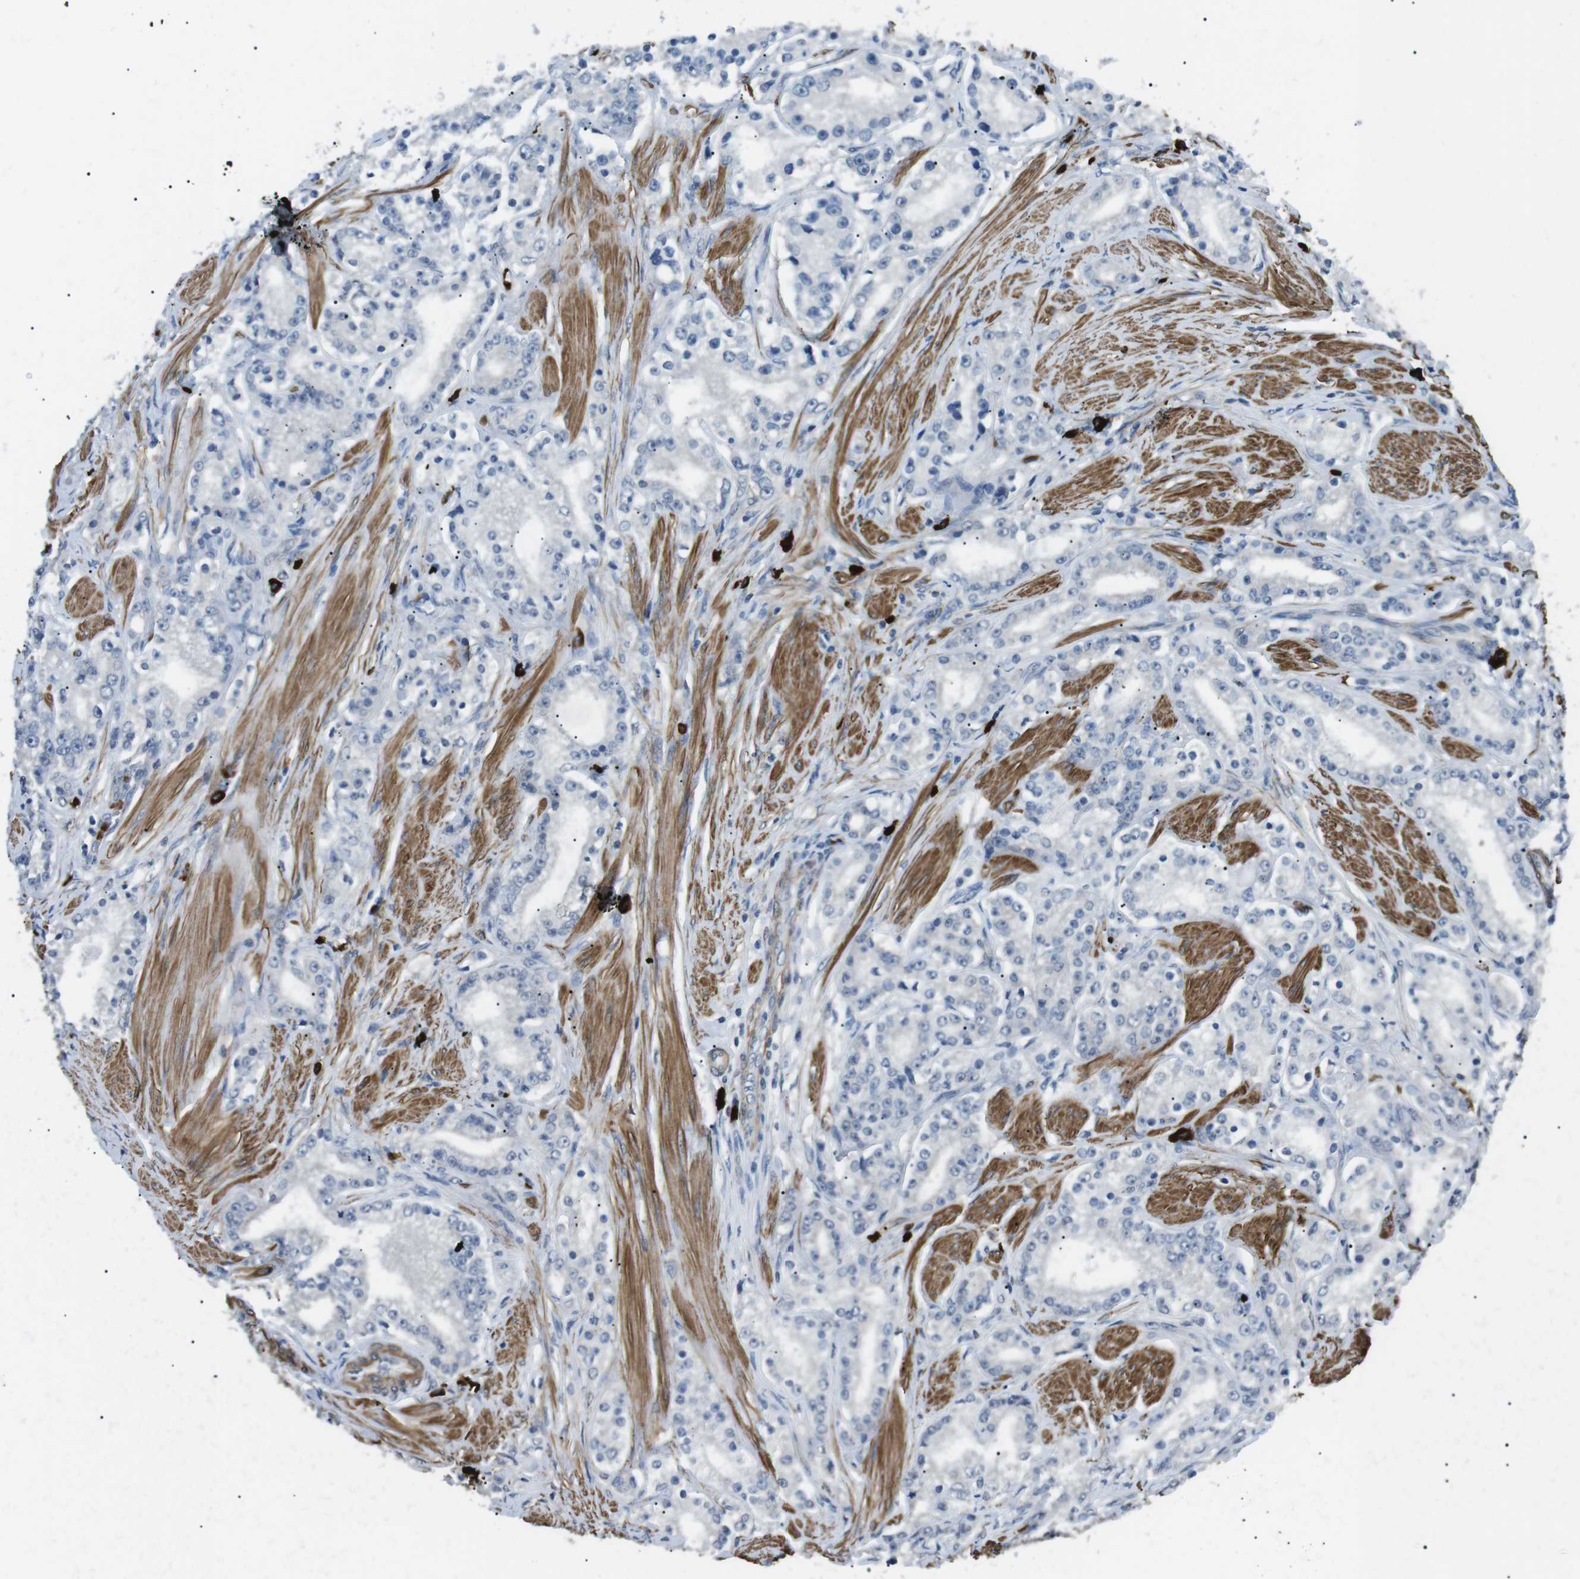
{"staining": {"intensity": "negative", "quantity": "none", "location": "none"}, "tissue": "prostate cancer", "cell_type": "Tumor cells", "image_type": "cancer", "snomed": [{"axis": "morphology", "description": "Adenocarcinoma, Low grade"}, {"axis": "topography", "description": "Prostate"}], "caption": "This is an immunohistochemistry (IHC) photomicrograph of human prostate adenocarcinoma (low-grade). There is no expression in tumor cells.", "gene": "GZMM", "patient": {"sex": "male", "age": 63}}